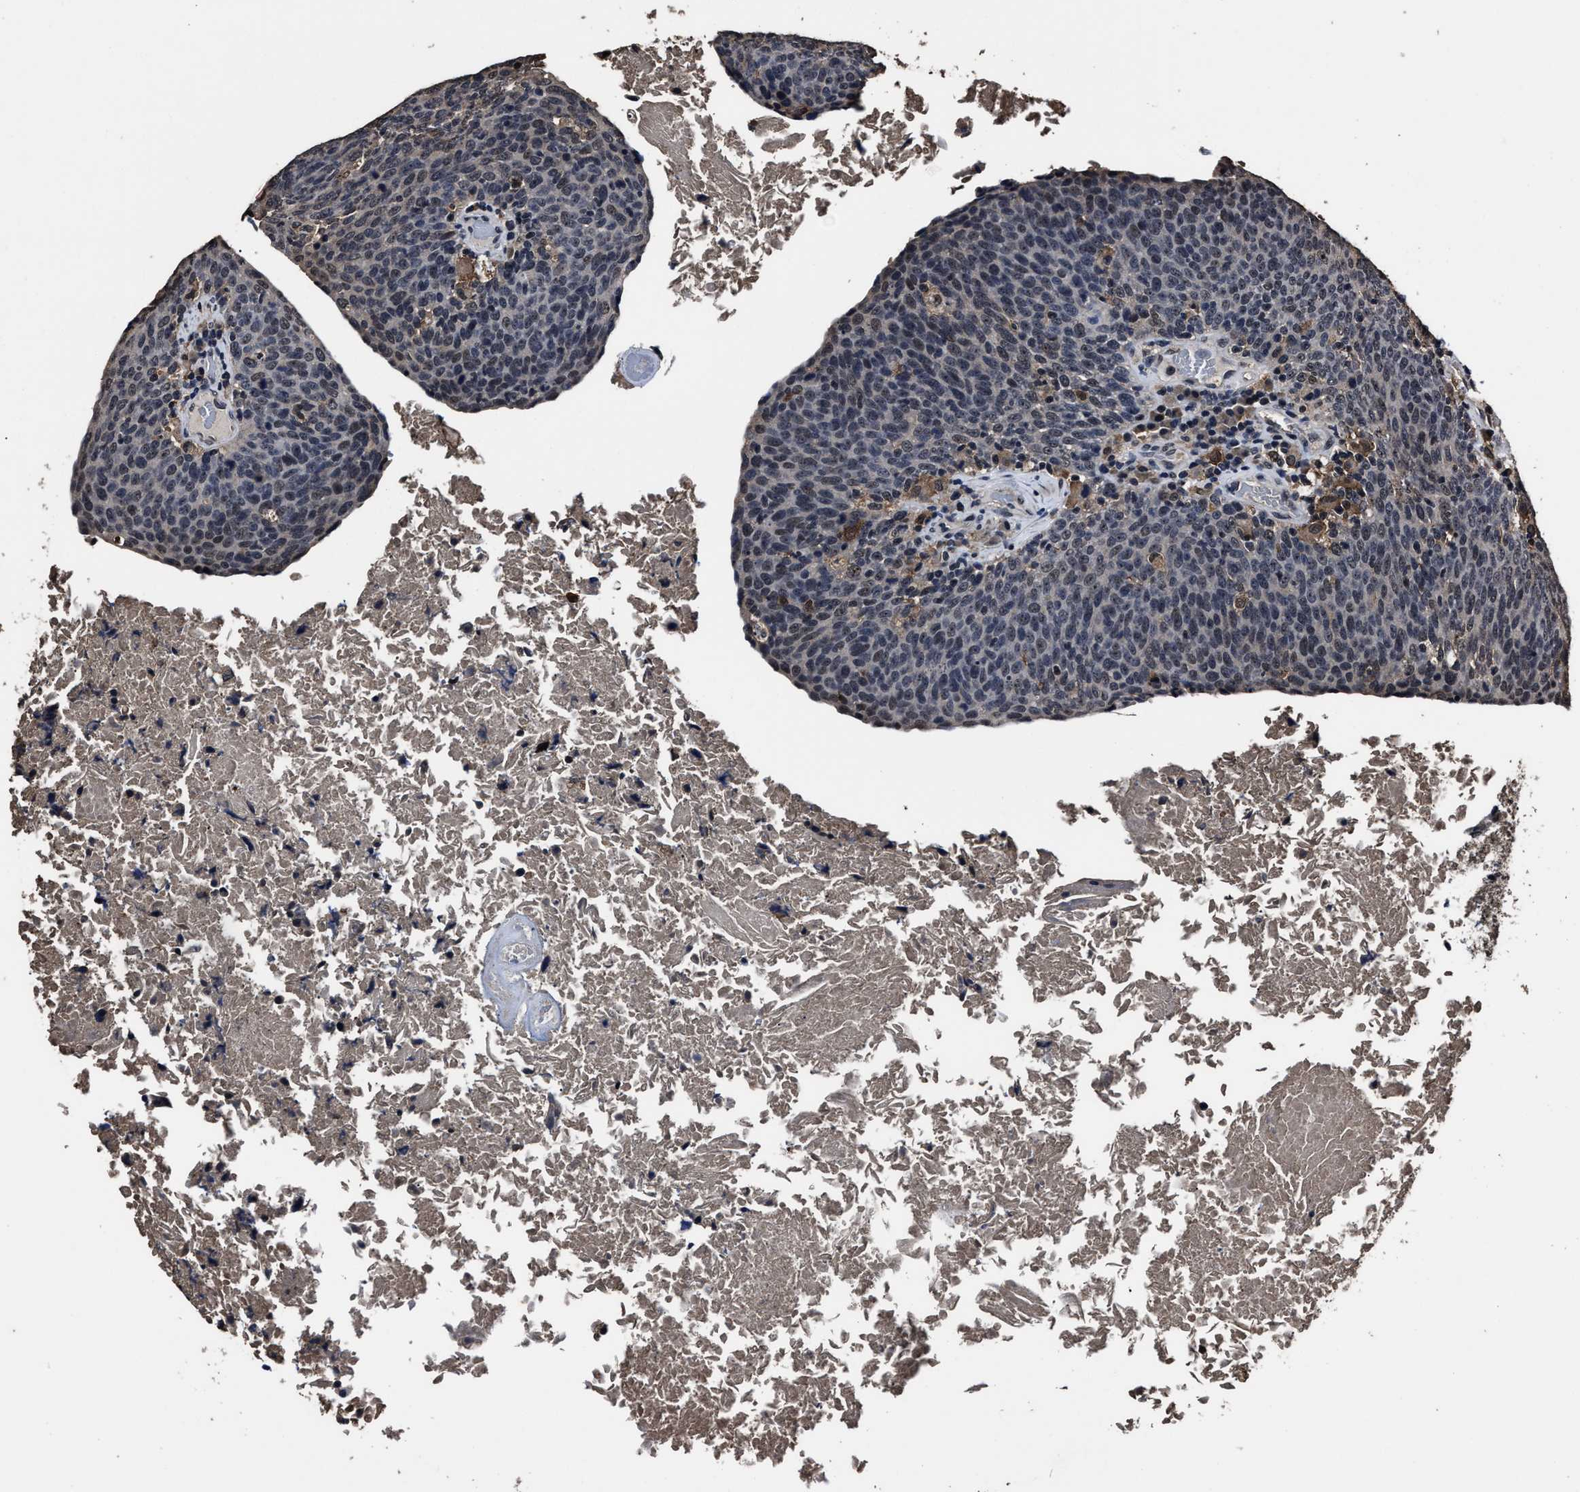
{"staining": {"intensity": "weak", "quantity": "<25%", "location": "nuclear"}, "tissue": "head and neck cancer", "cell_type": "Tumor cells", "image_type": "cancer", "snomed": [{"axis": "morphology", "description": "Squamous cell carcinoma, NOS"}, {"axis": "morphology", "description": "Squamous cell carcinoma, metastatic, NOS"}, {"axis": "topography", "description": "Lymph node"}, {"axis": "topography", "description": "Head-Neck"}], "caption": "Head and neck cancer was stained to show a protein in brown. There is no significant staining in tumor cells.", "gene": "RSBN1L", "patient": {"sex": "male", "age": 62}}